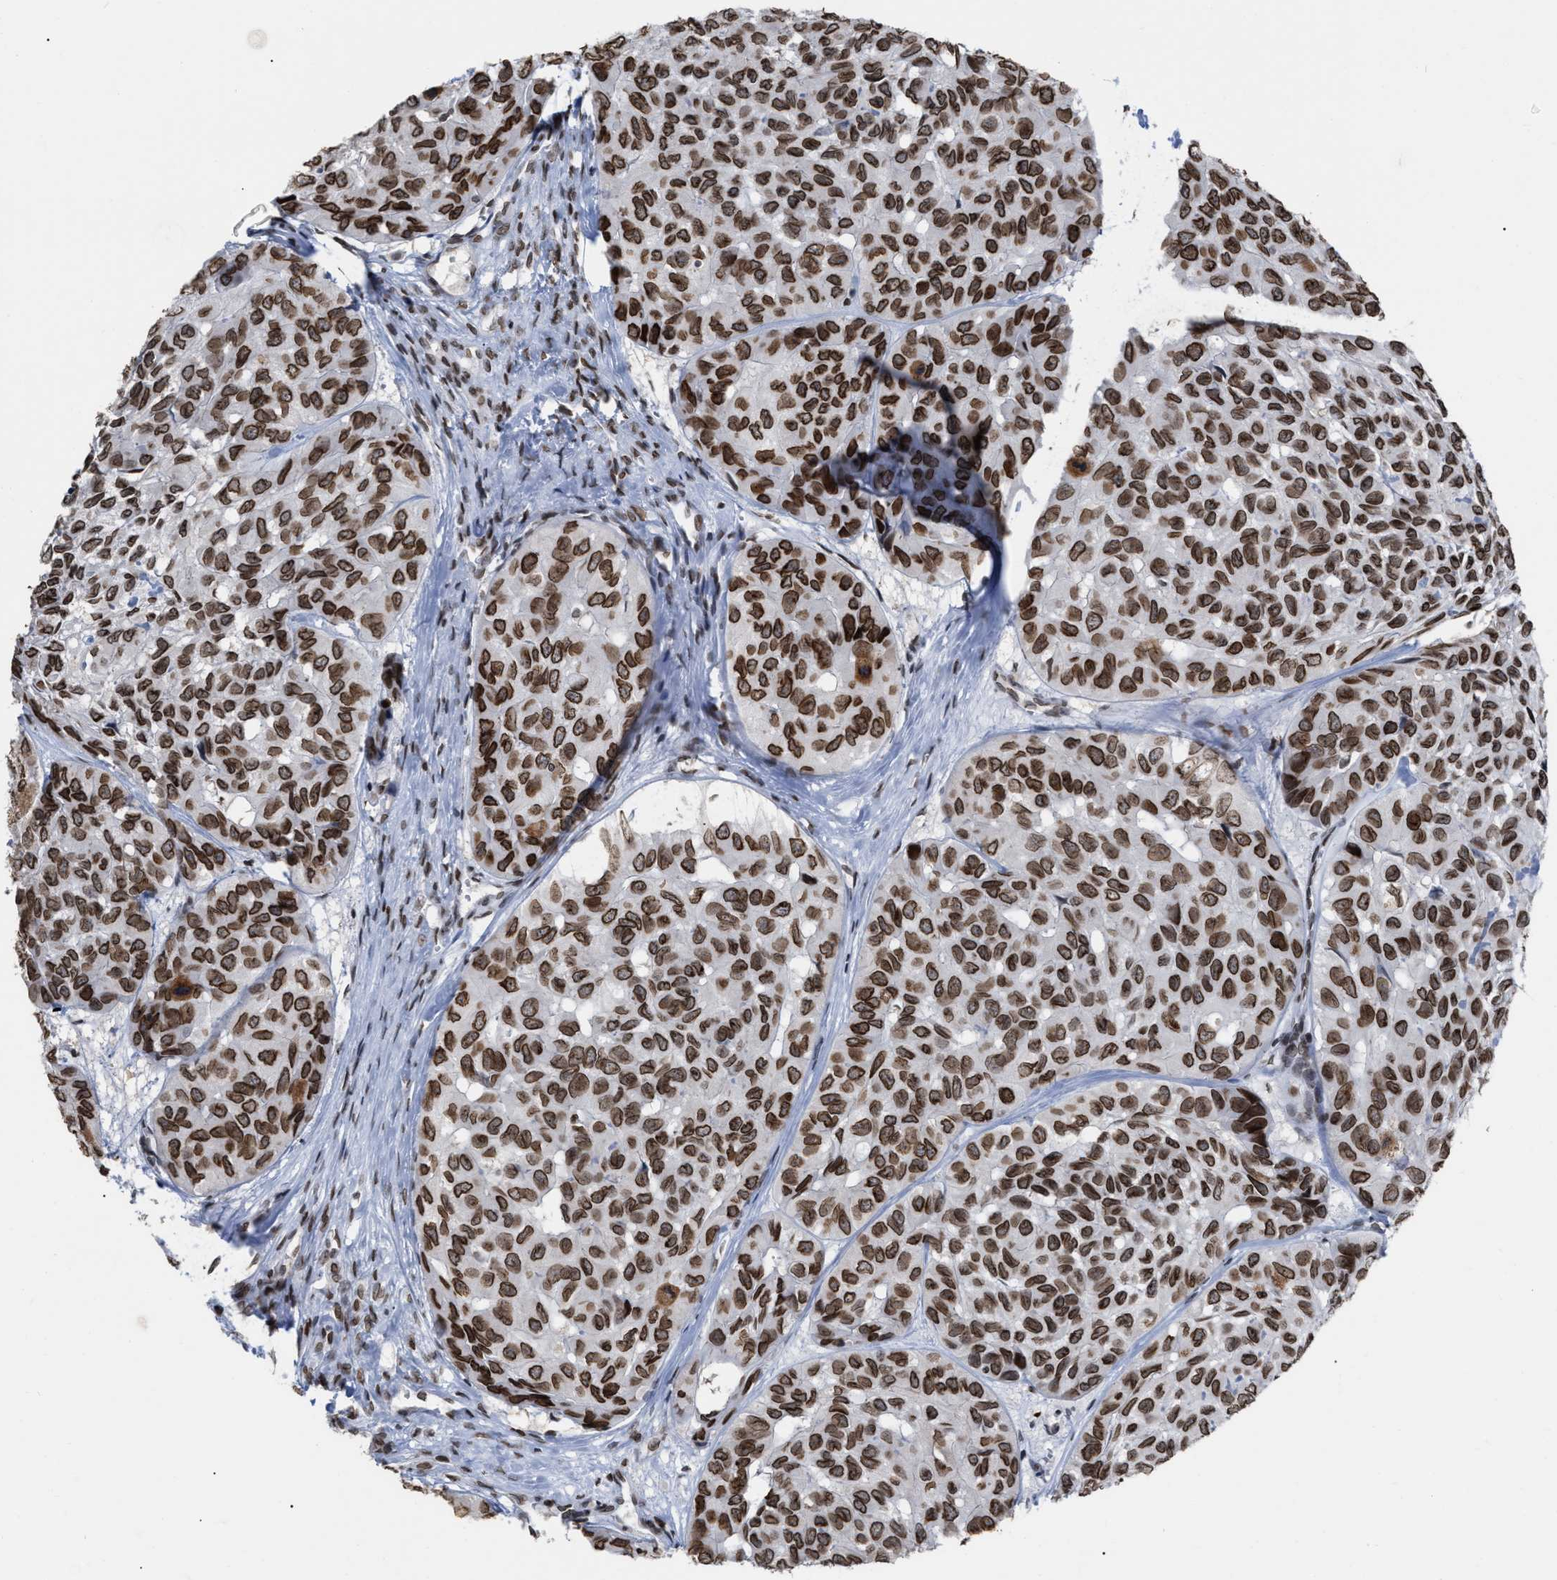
{"staining": {"intensity": "strong", "quantity": ">75%", "location": "cytoplasmic/membranous,nuclear"}, "tissue": "head and neck cancer", "cell_type": "Tumor cells", "image_type": "cancer", "snomed": [{"axis": "morphology", "description": "Adenocarcinoma, NOS"}, {"axis": "topography", "description": "Salivary gland, NOS"}, {"axis": "topography", "description": "Head-Neck"}], "caption": "Immunohistochemistry (IHC) (DAB) staining of human adenocarcinoma (head and neck) shows strong cytoplasmic/membranous and nuclear protein positivity in about >75% of tumor cells. Nuclei are stained in blue.", "gene": "TPR", "patient": {"sex": "female", "age": 76}}